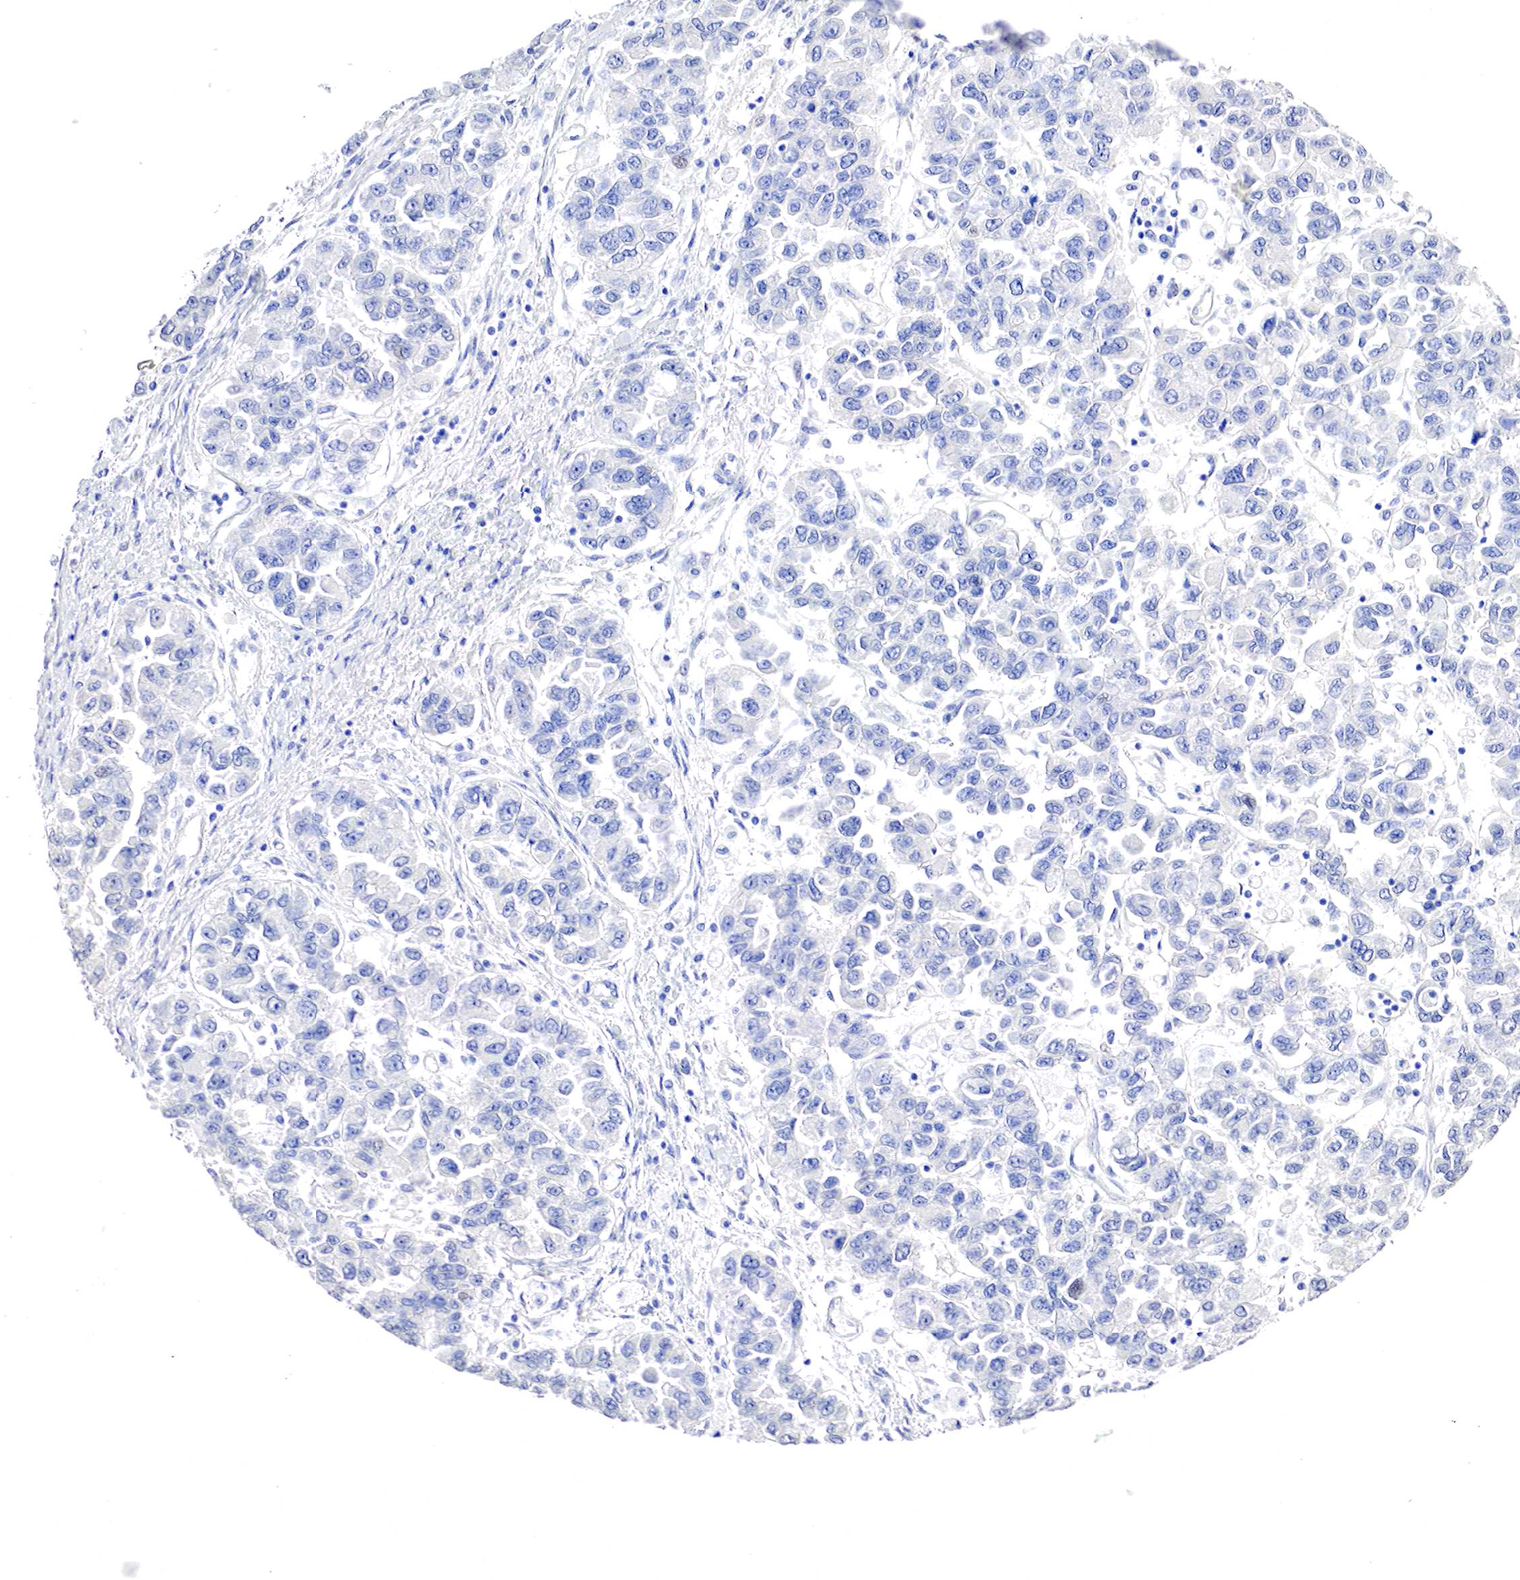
{"staining": {"intensity": "negative", "quantity": "none", "location": "none"}, "tissue": "ovarian cancer", "cell_type": "Tumor cells", "image_type": "cancer", "snomed": [{"axis": "morphology", "description": "Cystadenocarcinoma, serous, NOS"}, {"axis": "topography", "description": "Ovary"}], "caption": "Immunohistochemistry (IHC) micrograph of ovarian serous cystadenocarcinoma stained for a protein (brown), which demonstrates no staining in tumor cells. (DAB (3,3'-diaminobenzidine) immunohistochemistry (IHC), high magnification).", "gene": "OTC", "patient": {"sex": "female", "age": 84}}